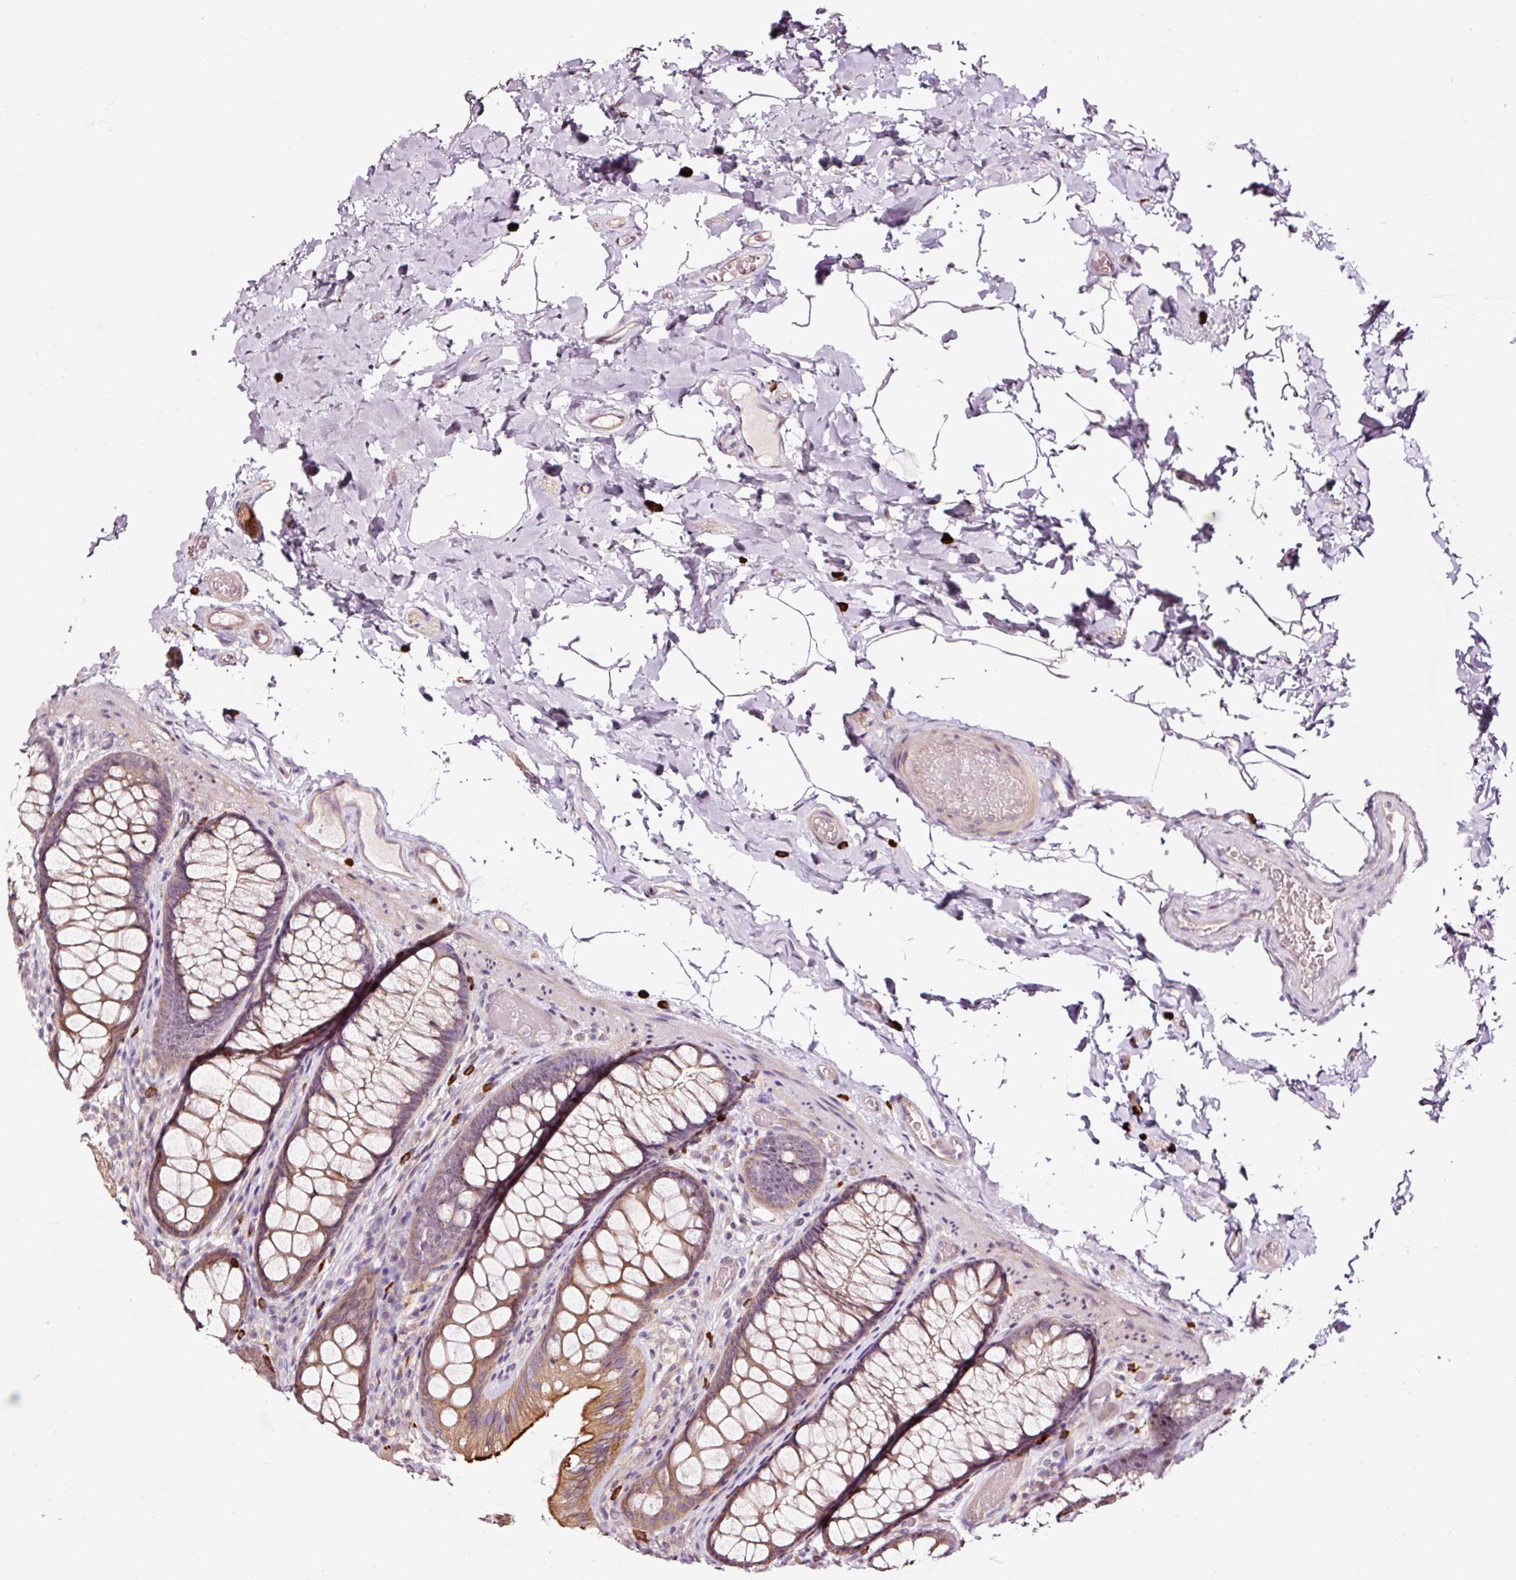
{"staining": {"intensity": "weak", "quantity": "<25%", "location": "cytoplasmic/membranous"}, "tissue": "colon", "cell_type": "Endothelial cells", "image_type": "normal", "snomed": [{"axis": "morphology", "description": "Normal tissue, NOS"}, {"axis": "topography", "description": "Colon"}], "caption": "Image shows no protein expression in endothelial cells of unremarkable colon. (DAB (3,3'-diaminobenzidine) immunohistochemistry visualized using brightfield microscopy, high magnification).", "gene": "UTP14A", "patient": {"sex": "male", "age": 46}}